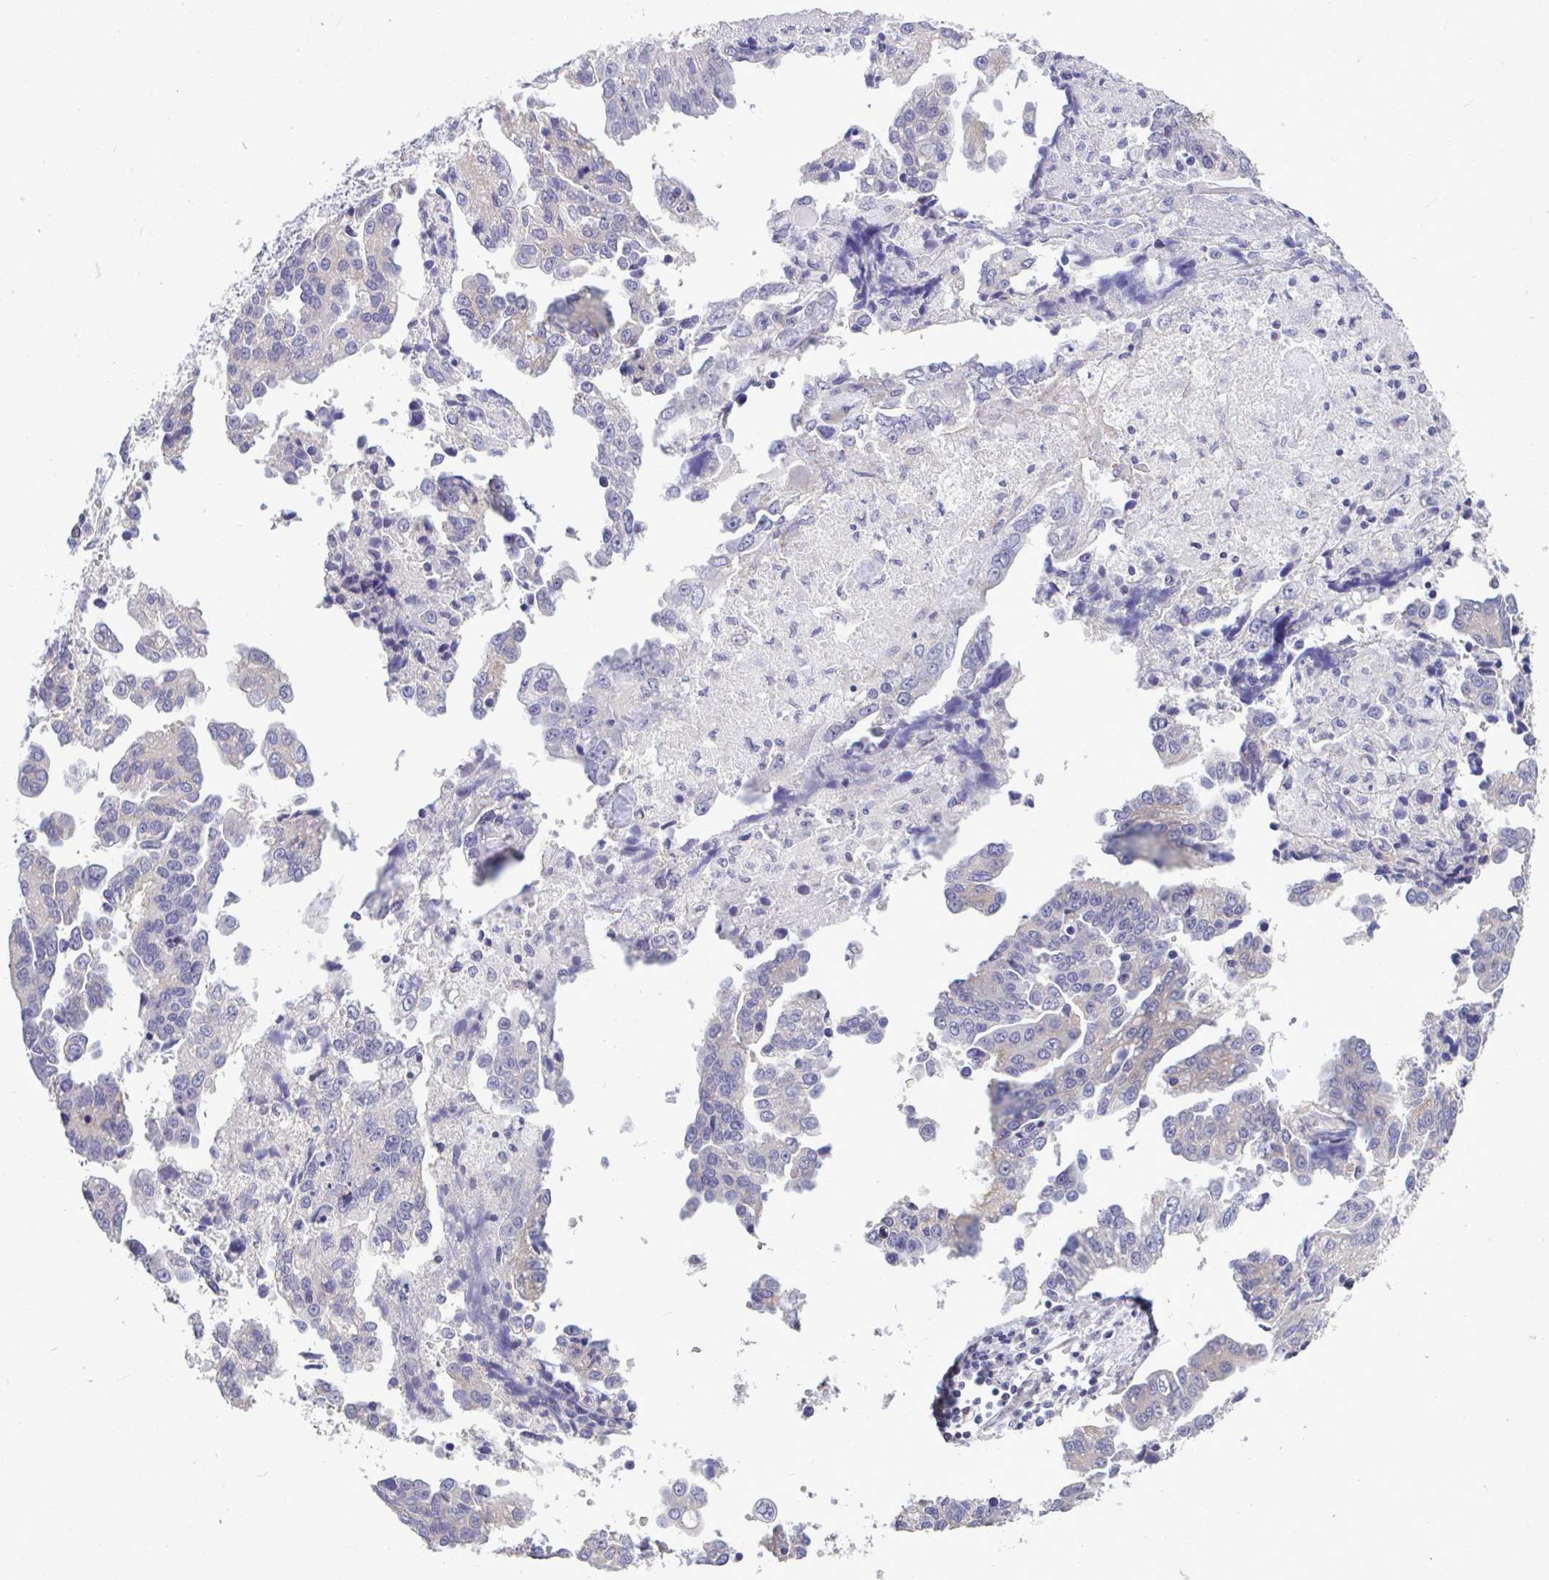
{"staining": {"intensity": "negative", "quantity": "none", "location": "none"}, "tissue": "ovarian cancer", "cell_type": "Tumor cells", "image_type": "cancer", "snomed": [{"axis": "morphology", "description": "Cystadenocarcinoma, serous, NOS"}, {"axis": "topography", "description": "Ovary"}], "caption": "Immunohistochemistry of human serous cystadenocarcinoma (ovarian) displays no staining in tumor cells.", "gene": "PIGK", "patient": {"sex": "female", "age": 75}}